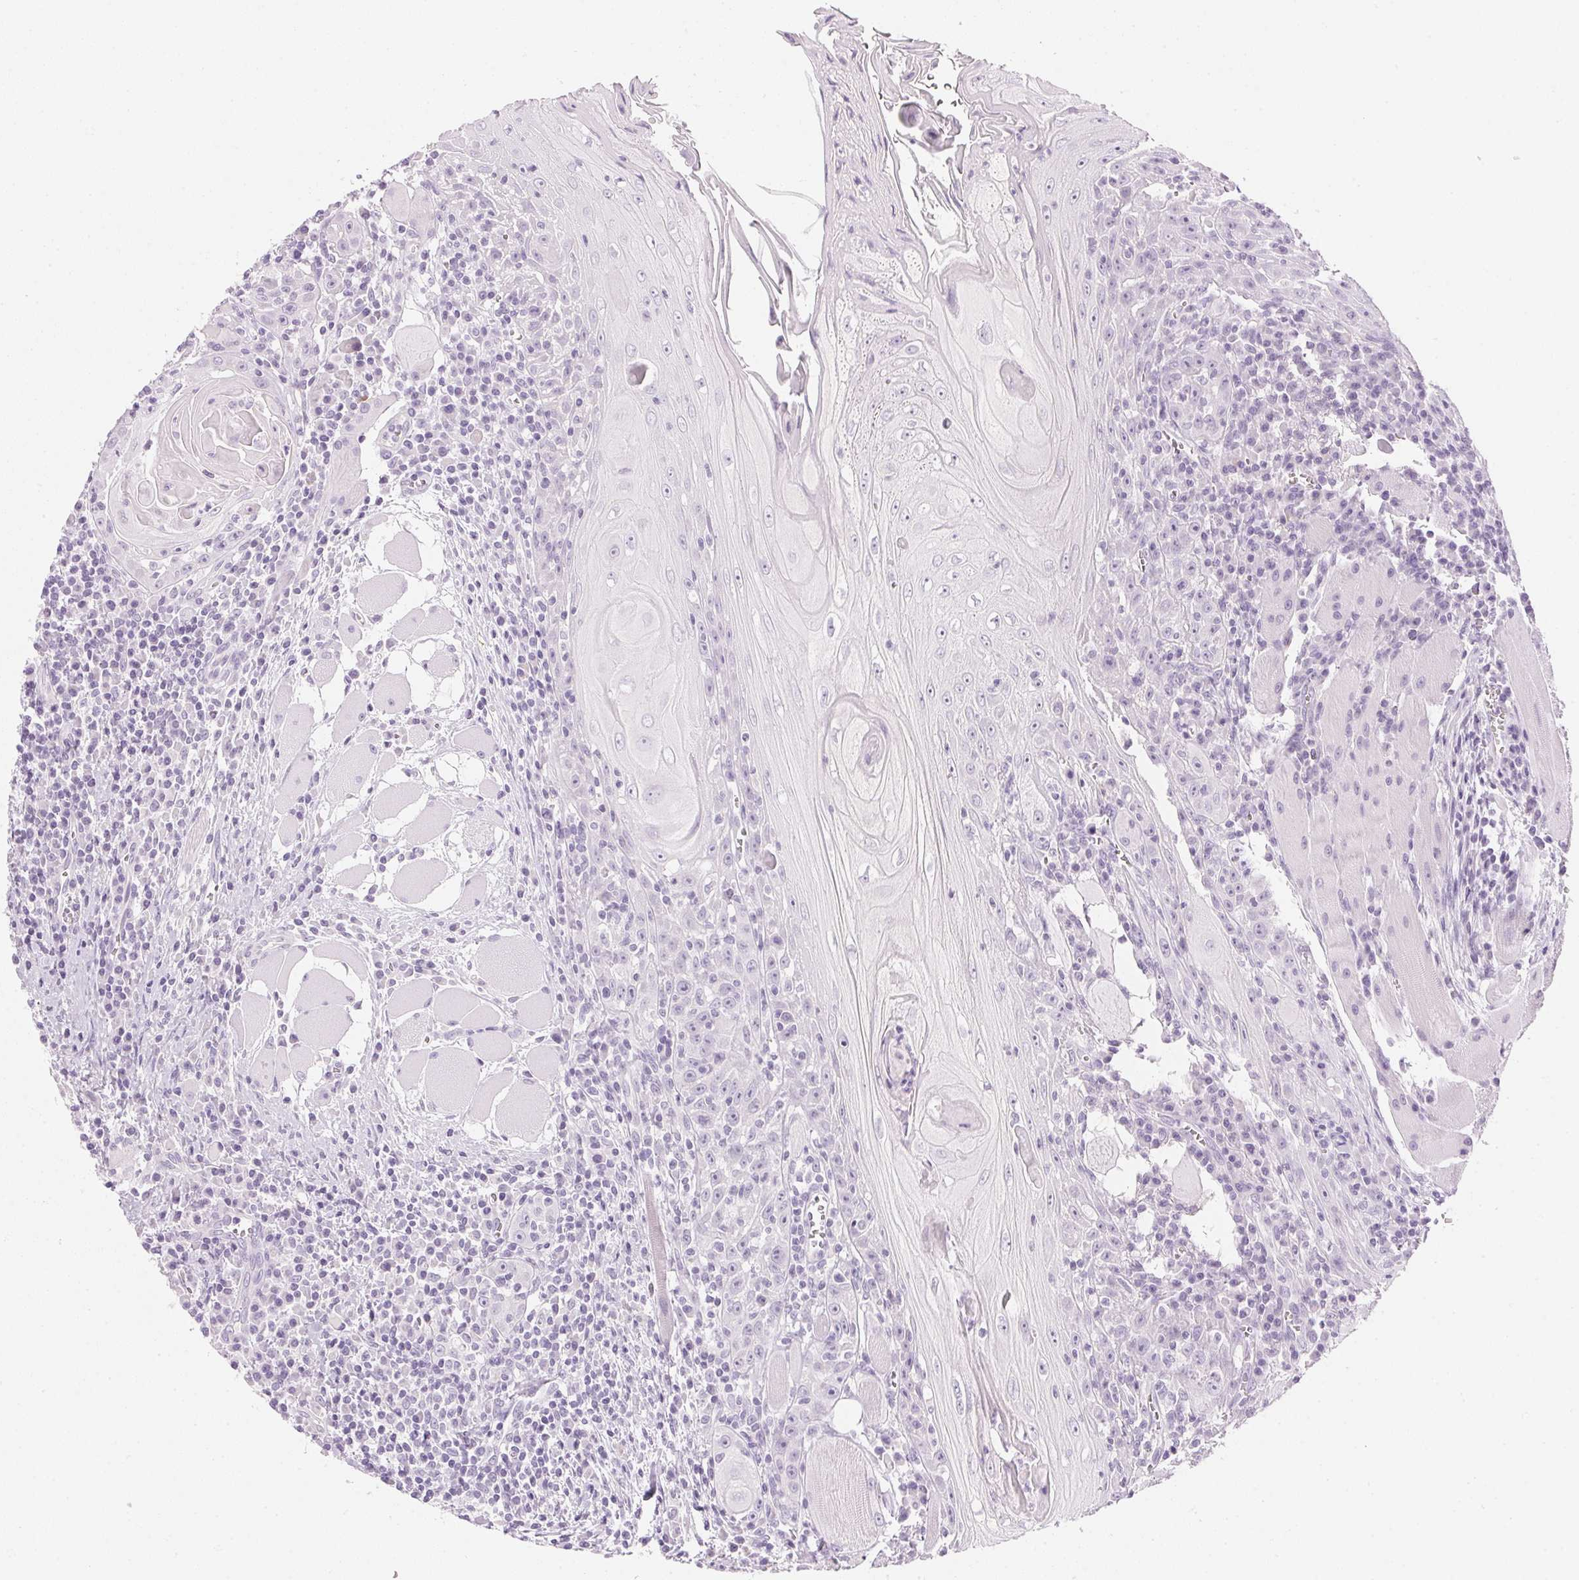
{"staining": {"intensity": "negative", "quantity": "none", "location": "none"}, "tissue": "head and neck cancer", "cell_type": "Tumor cells", "image_type": "cancer", "snomed": [{"axis": "morphology", "description": "Normal tissue, NOS"}, {"axis": "morphology", "description": "Squamous cell carcinoma, NOS"}, {"axis": "topography", "description": "Oral tissue"}, {"axis": "topography", "description": "Head-Neck"}], "caption": "Immunohistochemical staining of head and neck cancer exhibits no significant expression in tumor cells.", "gene": "IGFBP1", "patient": {"sex": "male", "age": 52}}